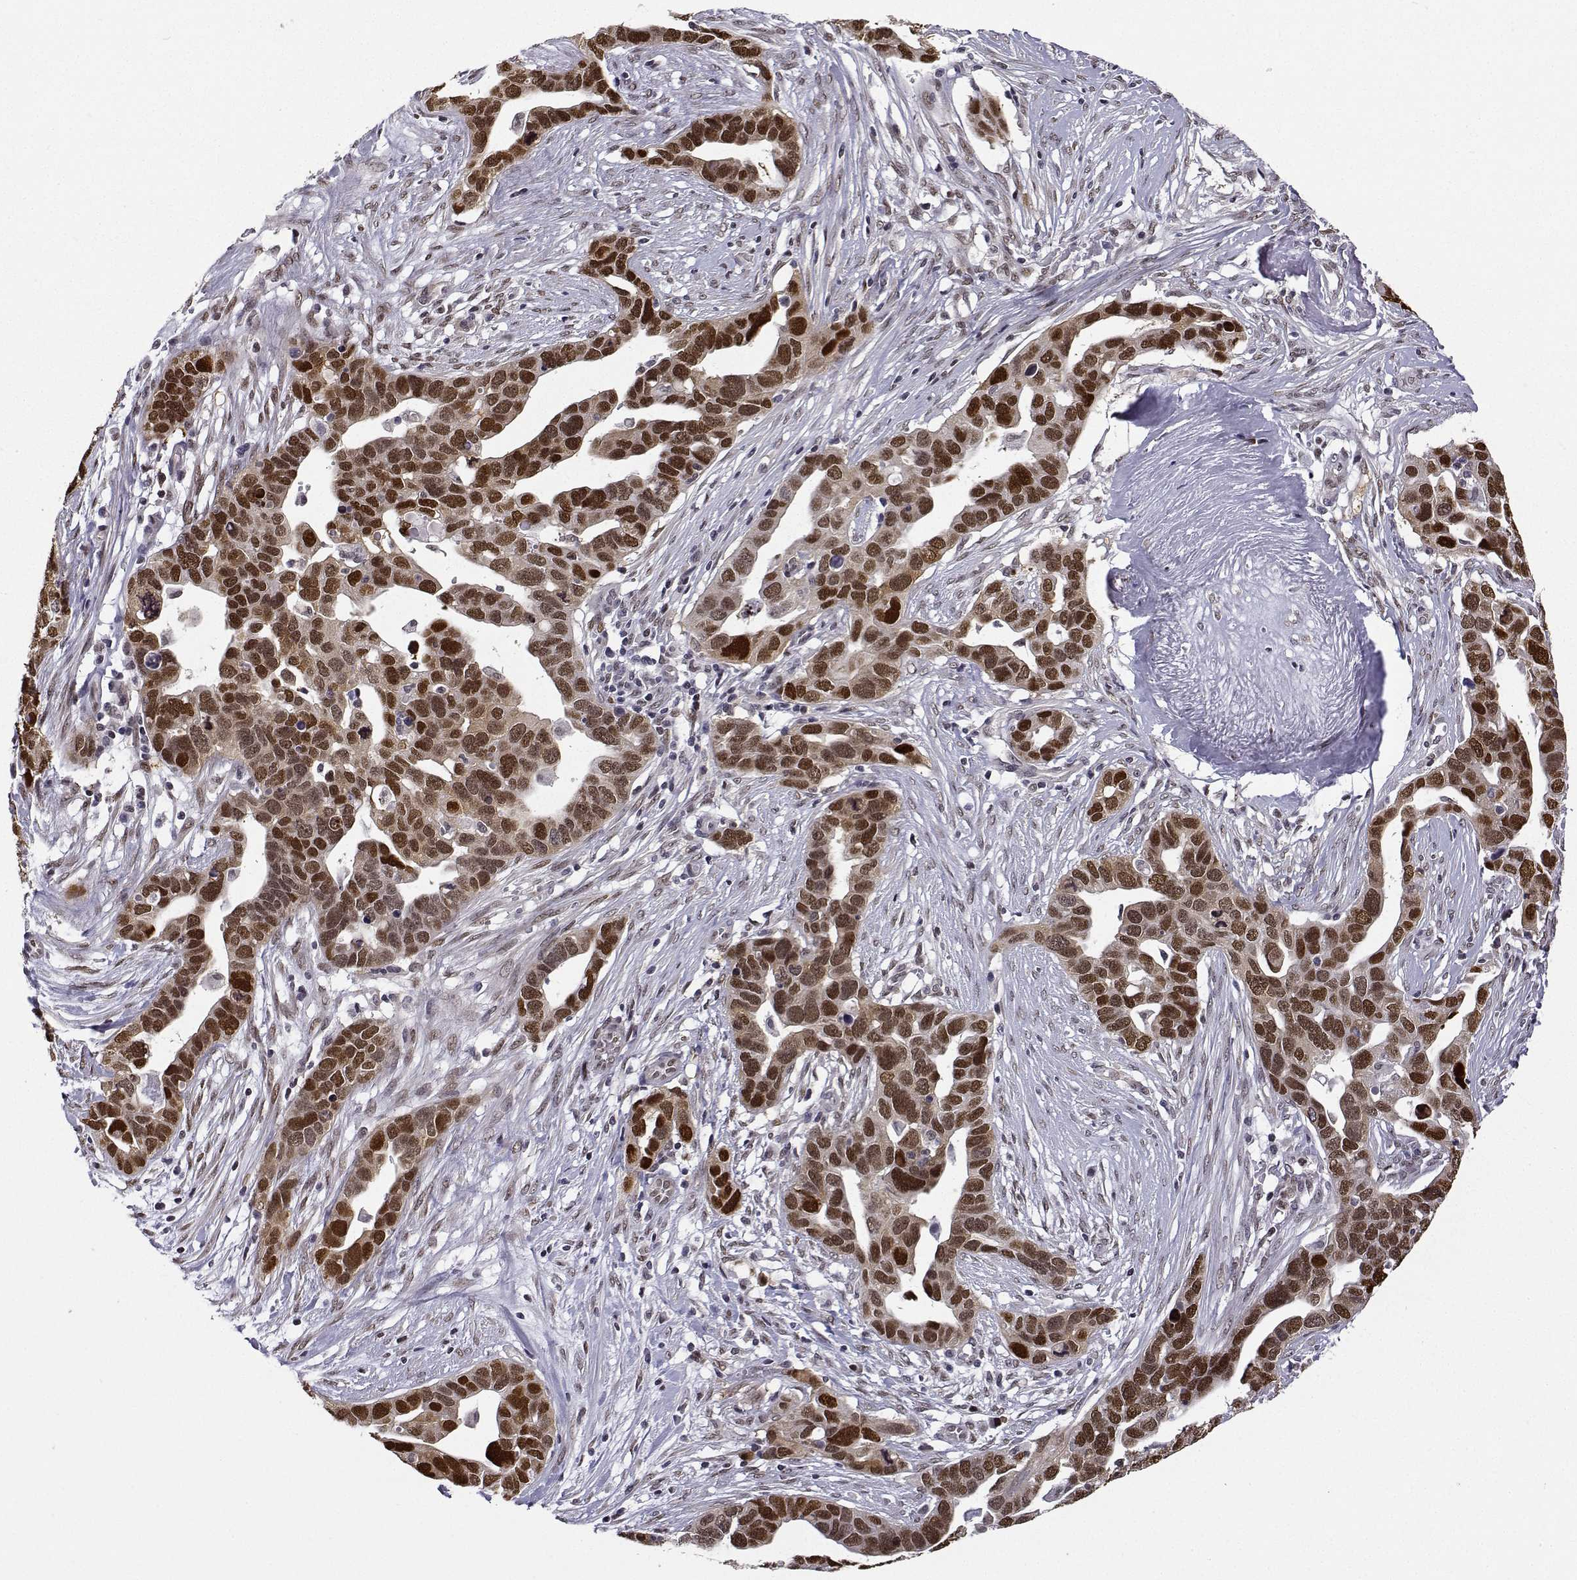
{"staining": {"intensity": "strong", "quantity": ">75%", "location": "cytoplasmic/membranous,nuclear"}, "tissue": "ovarian cancer", "cell_type": "Tumor cells", "image_type": "cancer", "snomed": [{"axis": "morphology", "description": "Cystadenocarcinoma, serous, NOS"}, {"axis": "topography", "description": "Ovary"}], "caption": "This image demonstrates serous cystadenocarcinoma (ovarian) stained with immunohistochemistry (IHC) to label a protein in brown. The cytoplasmic/membranous and nuclear of tumor cells show strong positivity for the protein. Nuclei are counter-stained blue.", "gene": "PHGDH", "patient": {"sex": "female", "age": 54}}